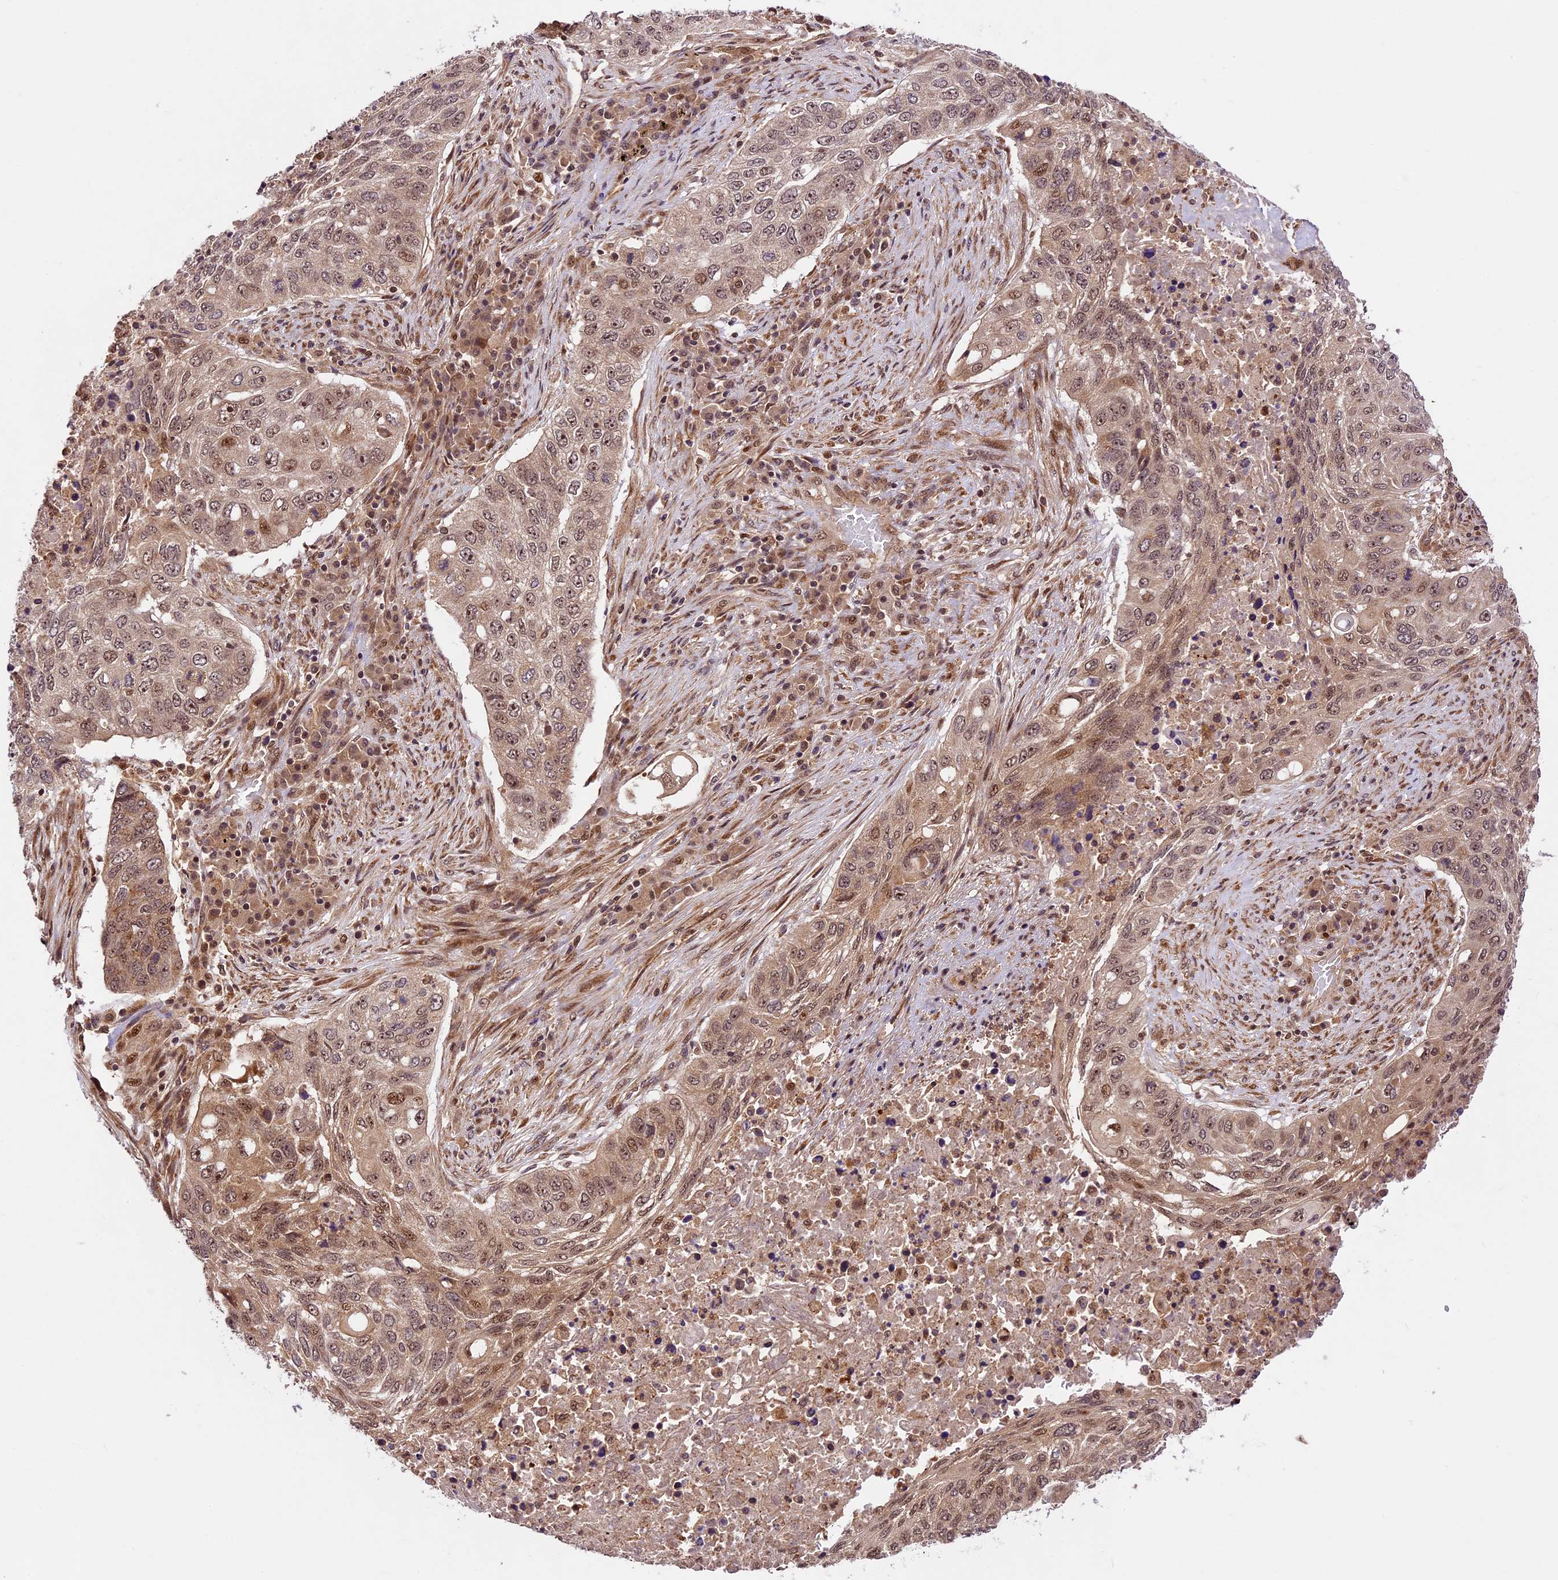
{"staining": {"intensity": "moderate", "quantity": ">75%", "location": "nuclear"}, "tissue": "lung cancer", "cell_type": "Tumor cells", "image_type": "cancer", "snomed": [{"axis": "morphology", "description": "Squamous cell carcinoma, NOS"}, {"axis": "topography", "description": "Lung"}], "caption": "This photomicrograph demonstrates lung cancer stained with IHC to label a protein in brown. The nuclear of tumor cells show moderate positivity for the protein. Nuclei are counter-stained blue.", "gene": "DHX38", "patient": {"sex": "female", "age": 63}}